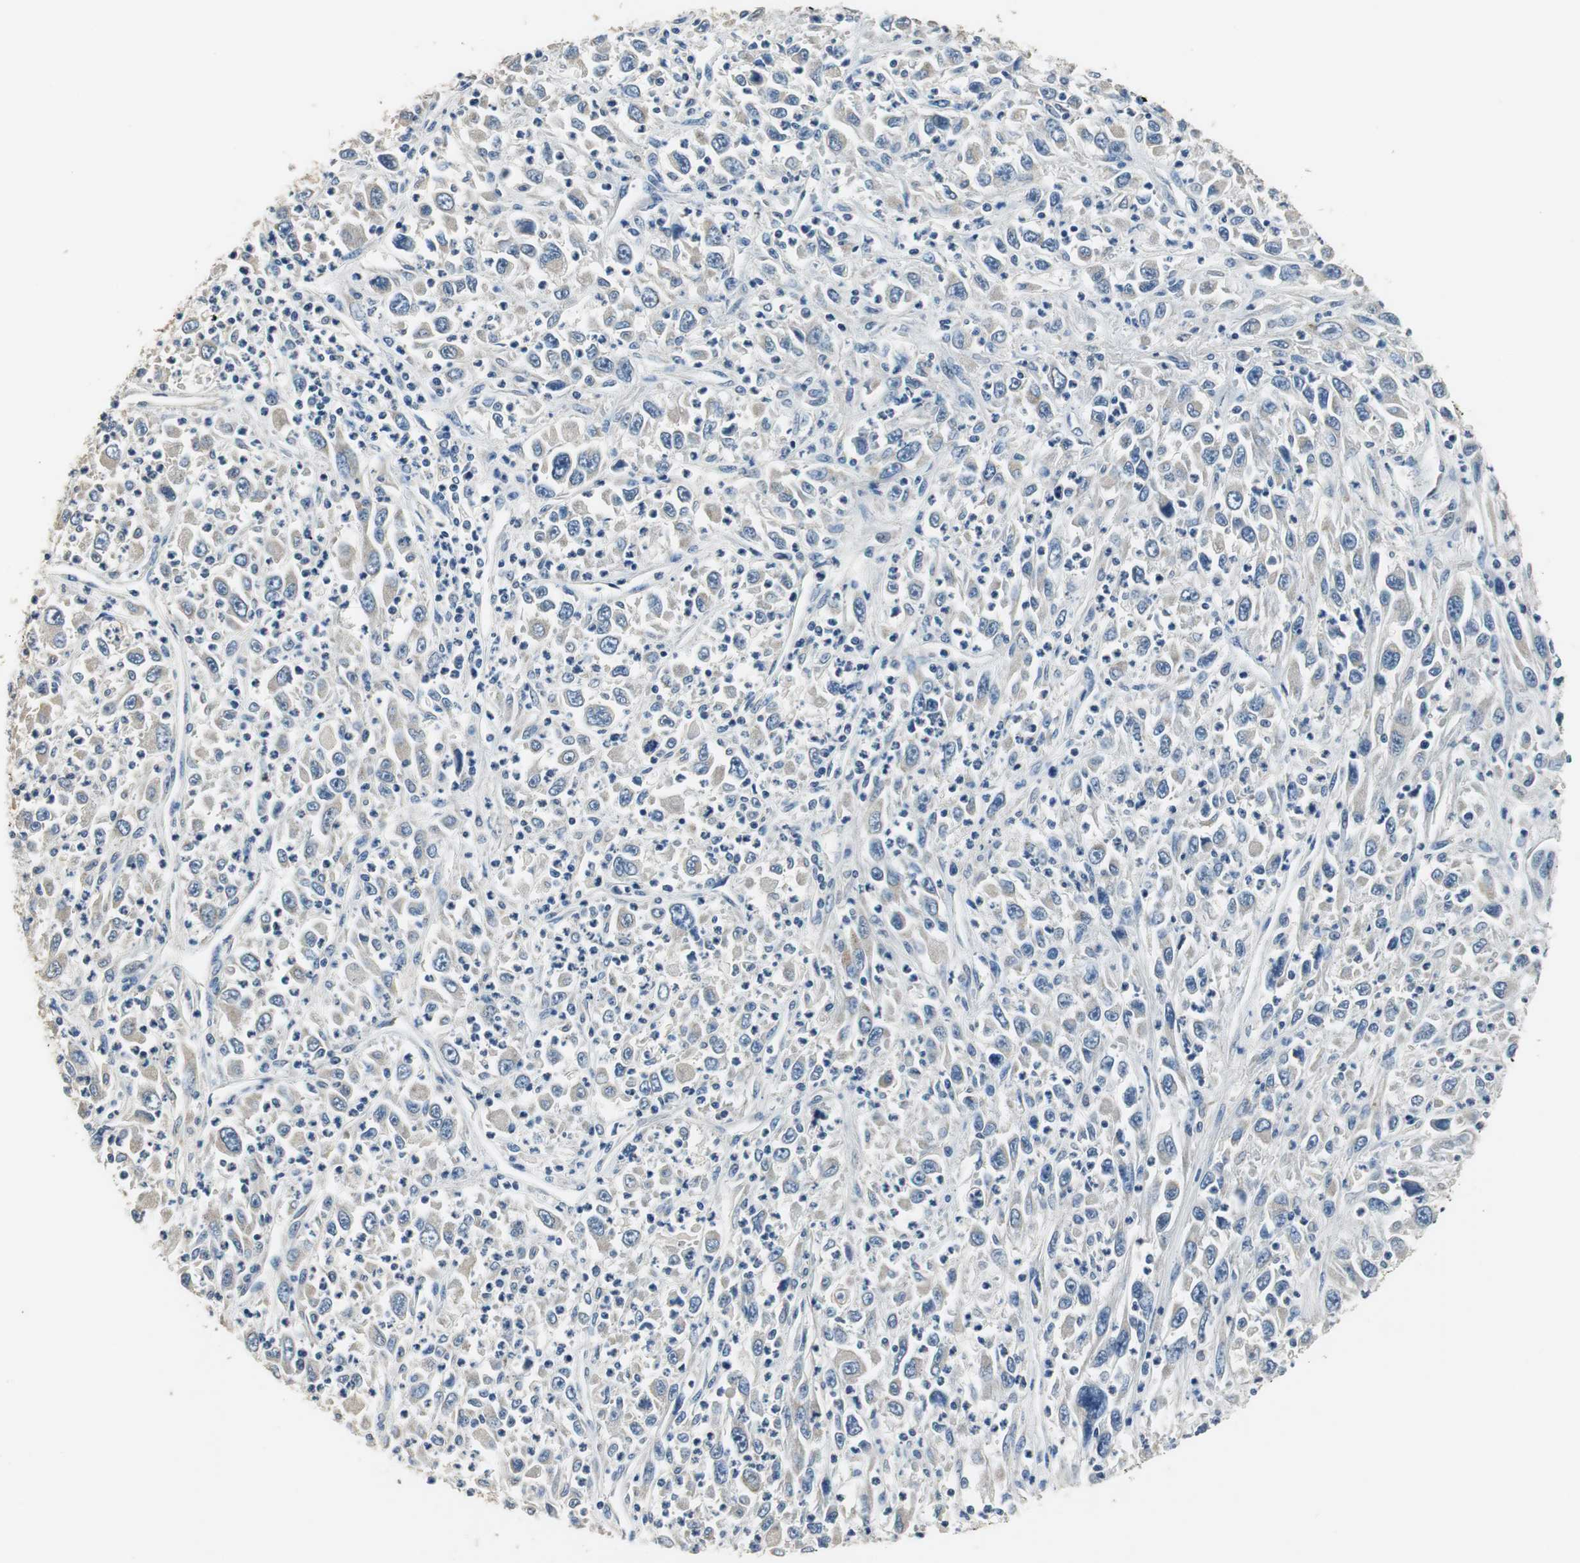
{"staining": {"intensity": "negative", "quantity": "none", "location": "none"}, "tissue": "melanoma", "cell_type": "Tumor cells", "image_type": "cancer", "snomed": [{"axis": "morphology", "description": "Malignant melanoma, Metastatic site"}, {"axis": "topography", "description": "Skin"}], "caption": "Tumor cells show no significant protein positivity in malignant melanoma (metastatic site).", "gene": "MTIF2", "patient": {"sex": "female", "age": 56}}